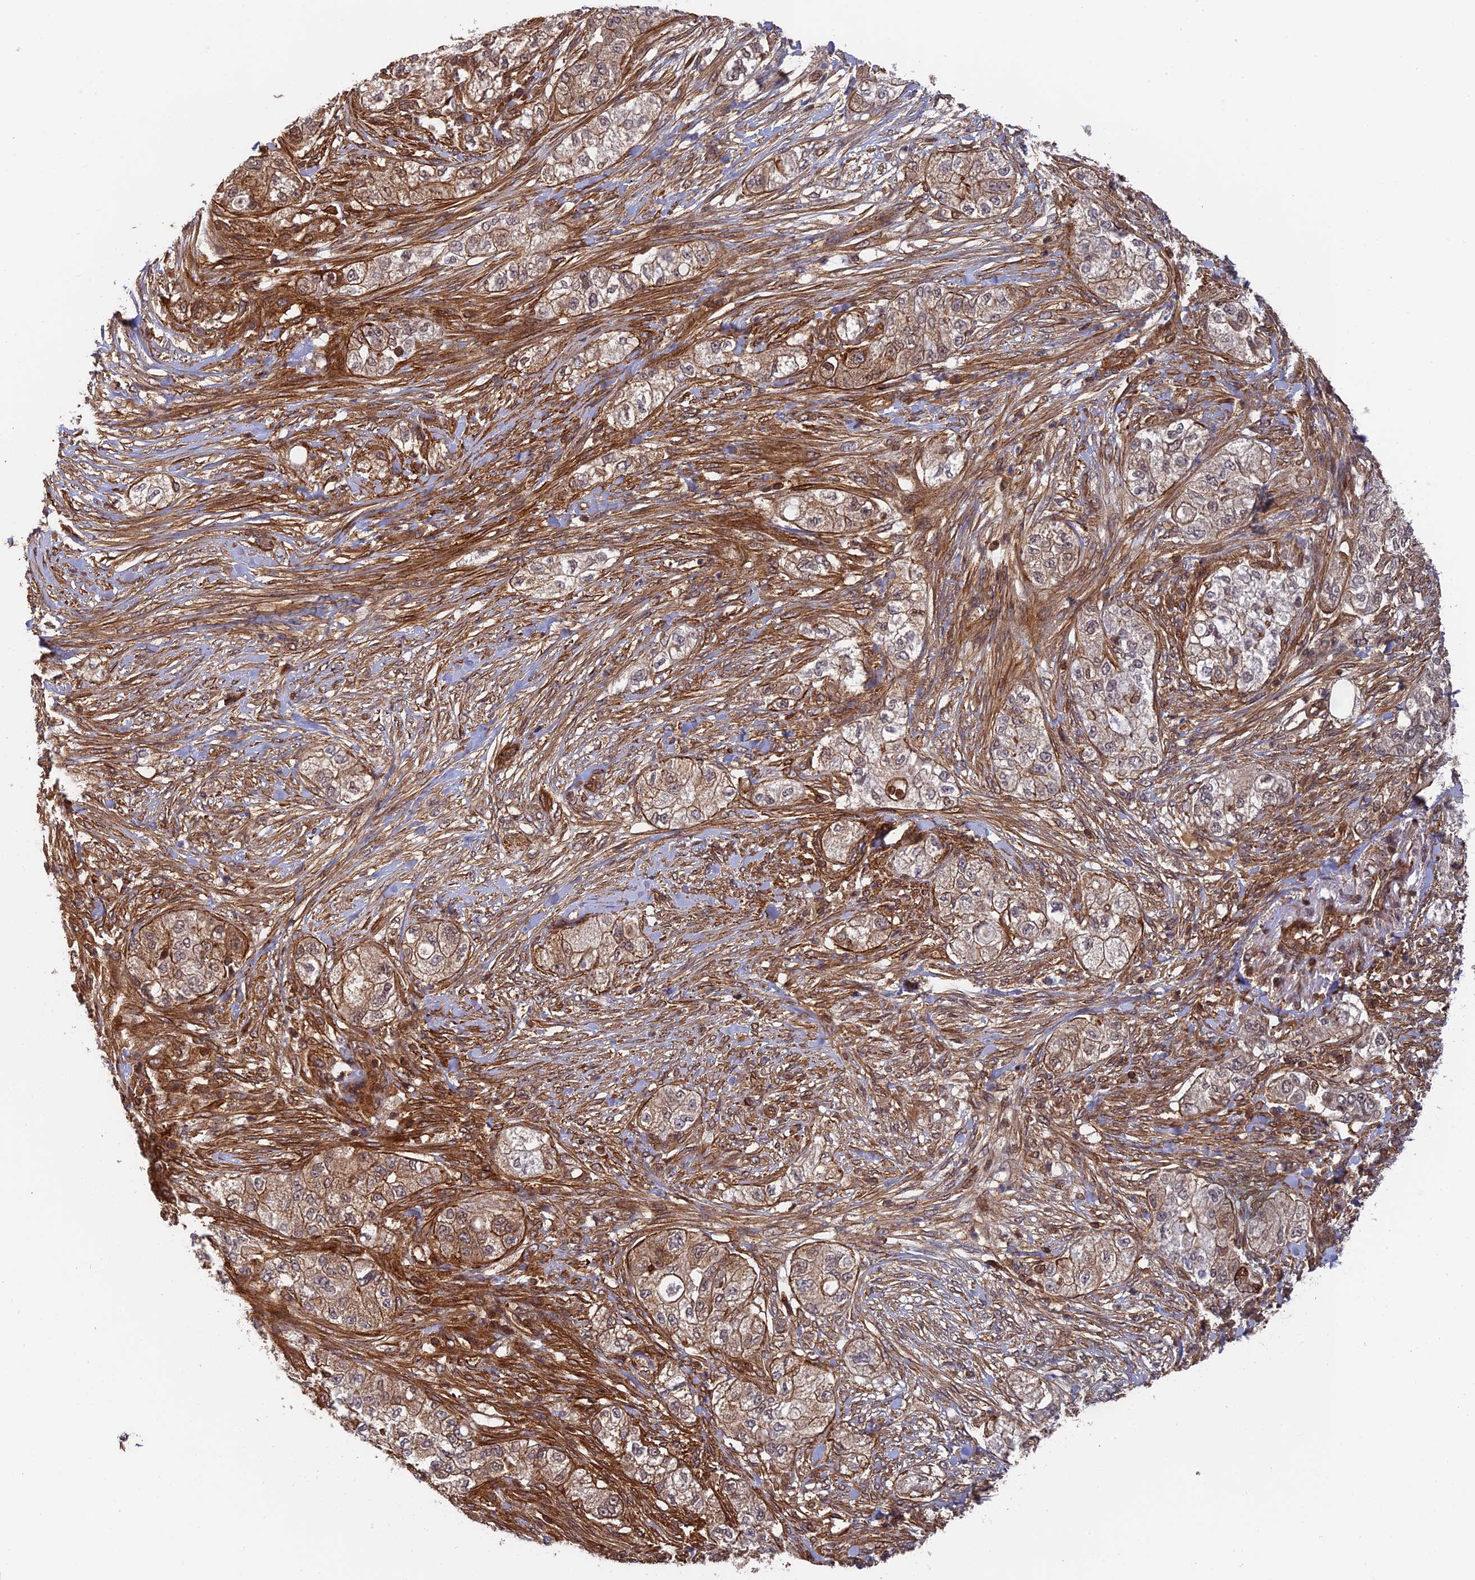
{"staining": {"intensity": "moderate", "quantity": ">75%", "location": "cytoplasmic/membranous"}, "tissue": "pancreatic cancer", "cell_type": "Tumor cells", "image_type": "cancer", "snomed": [{"axis": "morphology", "description": "Adenocarcinoma, NOS"}, {"axis": "topography", "description": "Pancreas"}], "caption": "A brown stain shows moderate cytoplasmic/membranous positivity of a protein in adenocarcinoma (pancreatic) tumor cells. Ihc stains the protein of interest in brown and the nuclei are stained blue.", "gene": "OSBPL1A", "patient": {"sex": "female", "age": 78}}